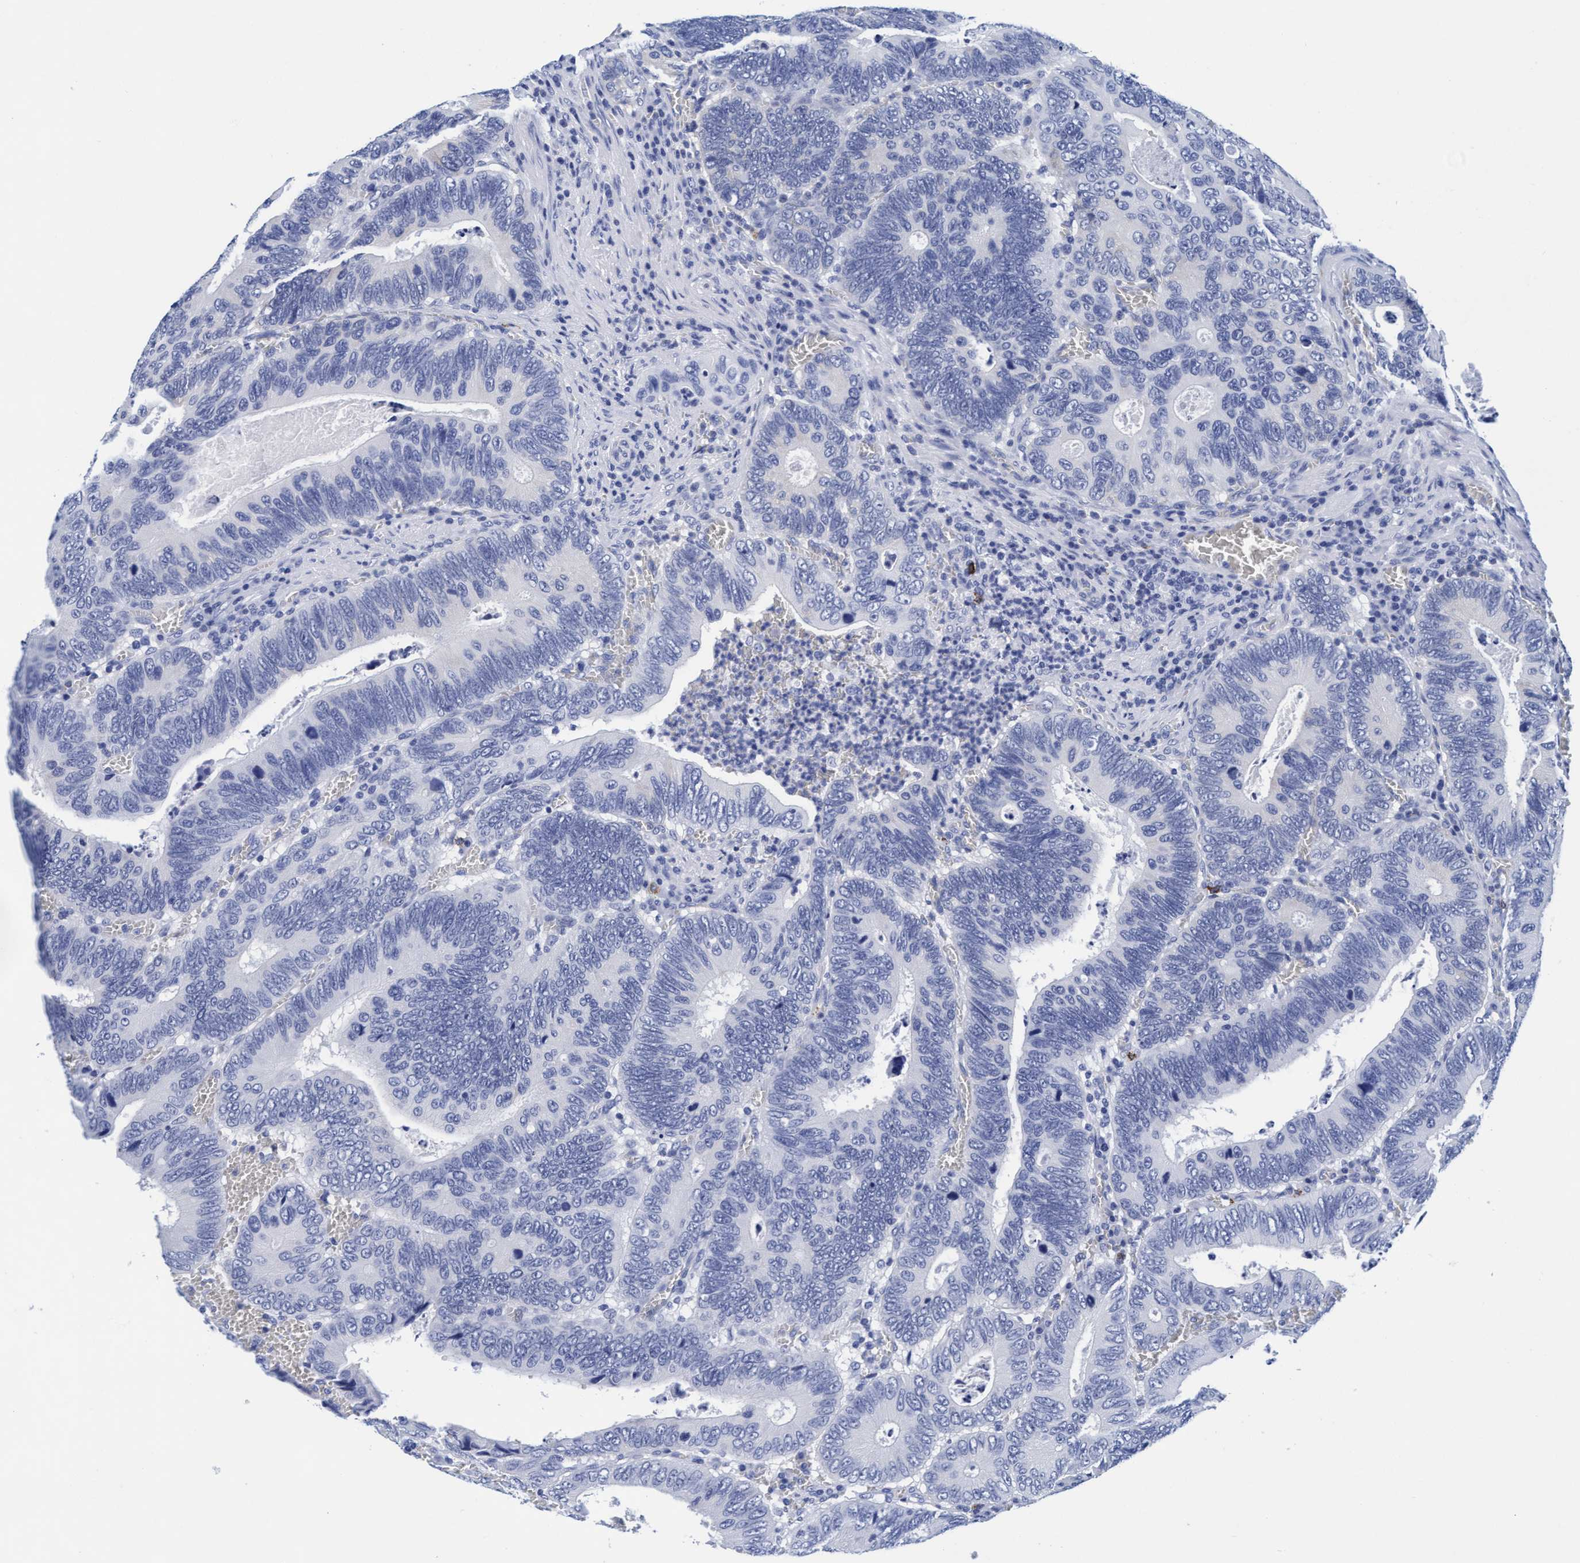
{"staining": {"intensity": "negative", "quantity": "none", "location": "none"}, "tissue": "colorectal cancer", "cell_type": "Tumor cells", "image_type": "cancer", "snomed": [{"axis": "morphology", "description": "Inflammation, NOS"}, {"axis": "morphology", "description": "Adenocarcinoma, NOS"}, {"axis": "topography", "description": "Colon"}], "caption": "Immunohistochemical staining of human adenocarcinoma (colorectal) exhibits no significant expression in tumor cells. (DAB (3,3'-diaminobenzidine) immunohistochemistry with hematoxylin counter stain).", "gene": "ARSG", "patient": {"sex": "male", "age": 72}}